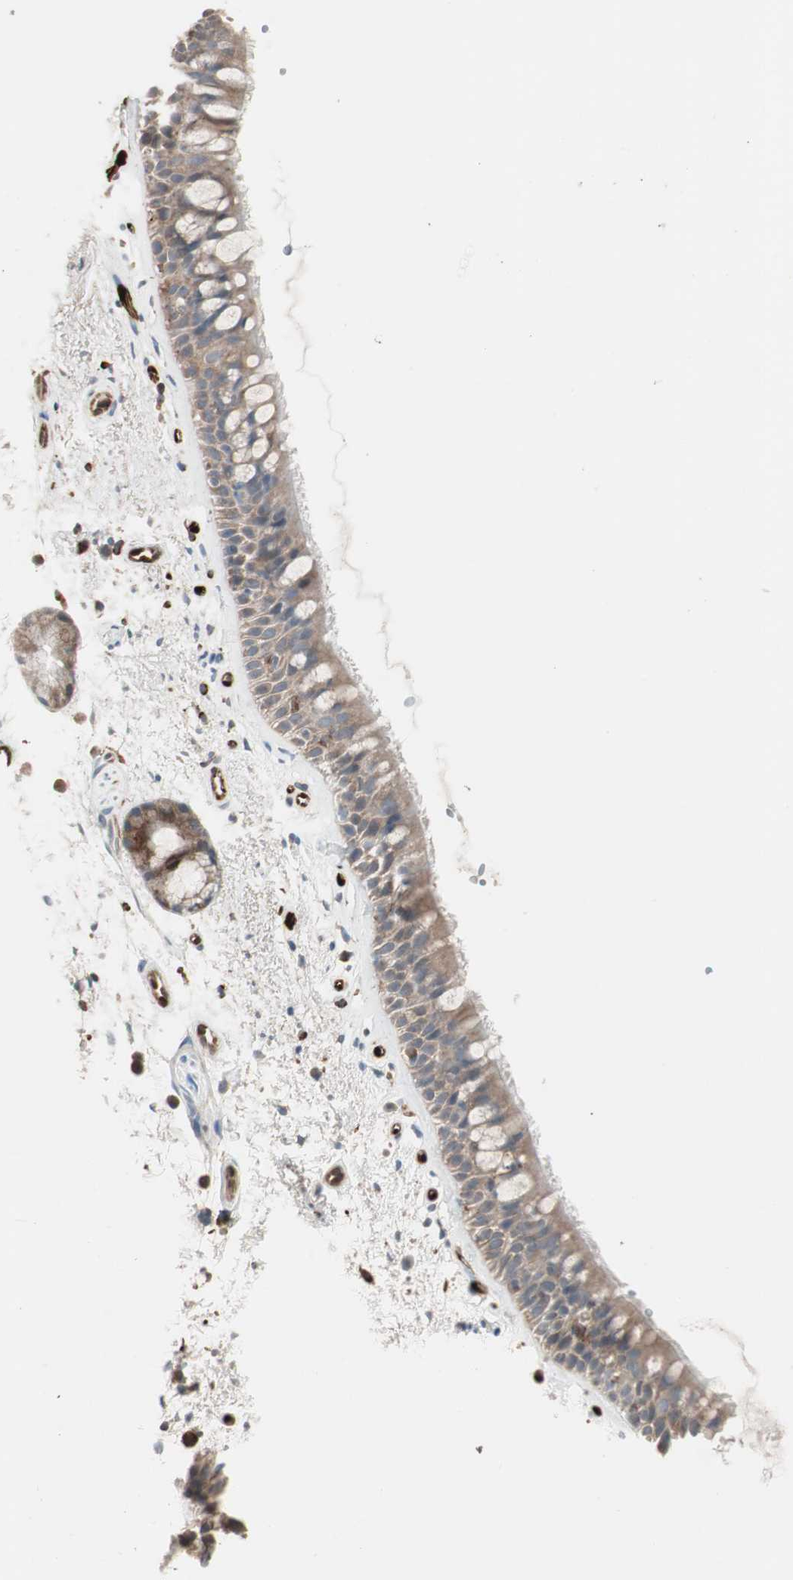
{"staining": {"intensity": "moderate", "quantity": ">75%", "location": "cytoplasmic/membranous"}, "tissue": "bronchus", "cell_type": "Respiratory epithelial cells", "image_type": "normal", "snomed": [{"axis": "morphology", "description": "Normal tissue, NOS"}, {"axis": "topography", "description": "Bronchus"}], "caption": "Immunohistochemical staining of benign human bronchus demonstrates >75% levels of moderate cytoplasmic/membranous protein expression in approximately >75% of respiratory epithelial cells.", "gene": "STAB1", "patient": {"sex": "female", "age": 54}}